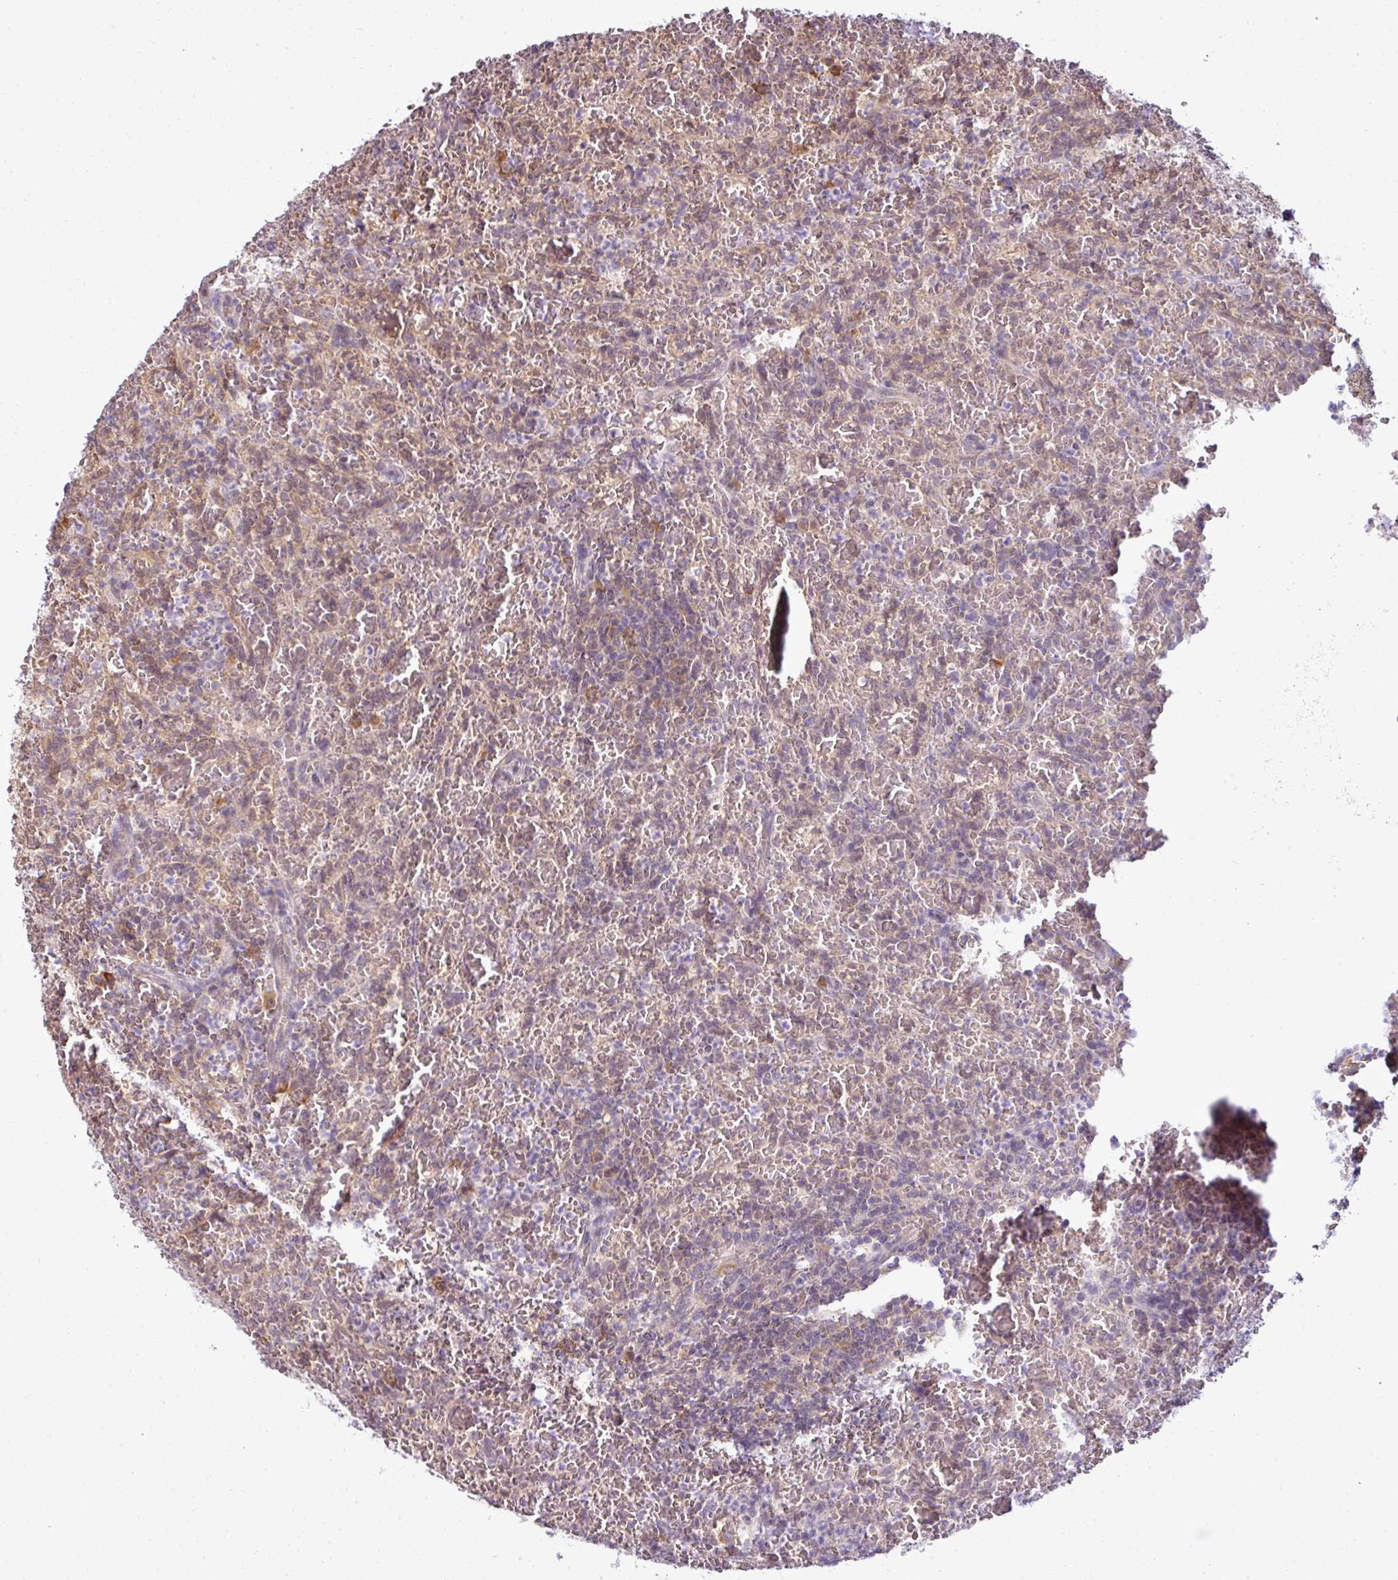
{"staining": {"intensity": "weak", "quantity": "25%-75%", "location": "cytoplasmic/membranous"}, "tissue": "lymphoma", "cell_type": "Tumor cells", "image_type": "cancer", "snomed": [{"axis": "morphology", "description": "Malignant lymphoma, non-Hodgkin's type, Low grade"}, {"axis": "topography", "description": "Spleen"}], "caption": "The immunohistochemical stain labels weak cytoplasmic/membranous positivity in tumor cells of malignant lymphoma, non-Hodgkin's type (low-grade) tissue.", "gene": "RBM4B", "patient": {"sex": "female", "age": 64}}